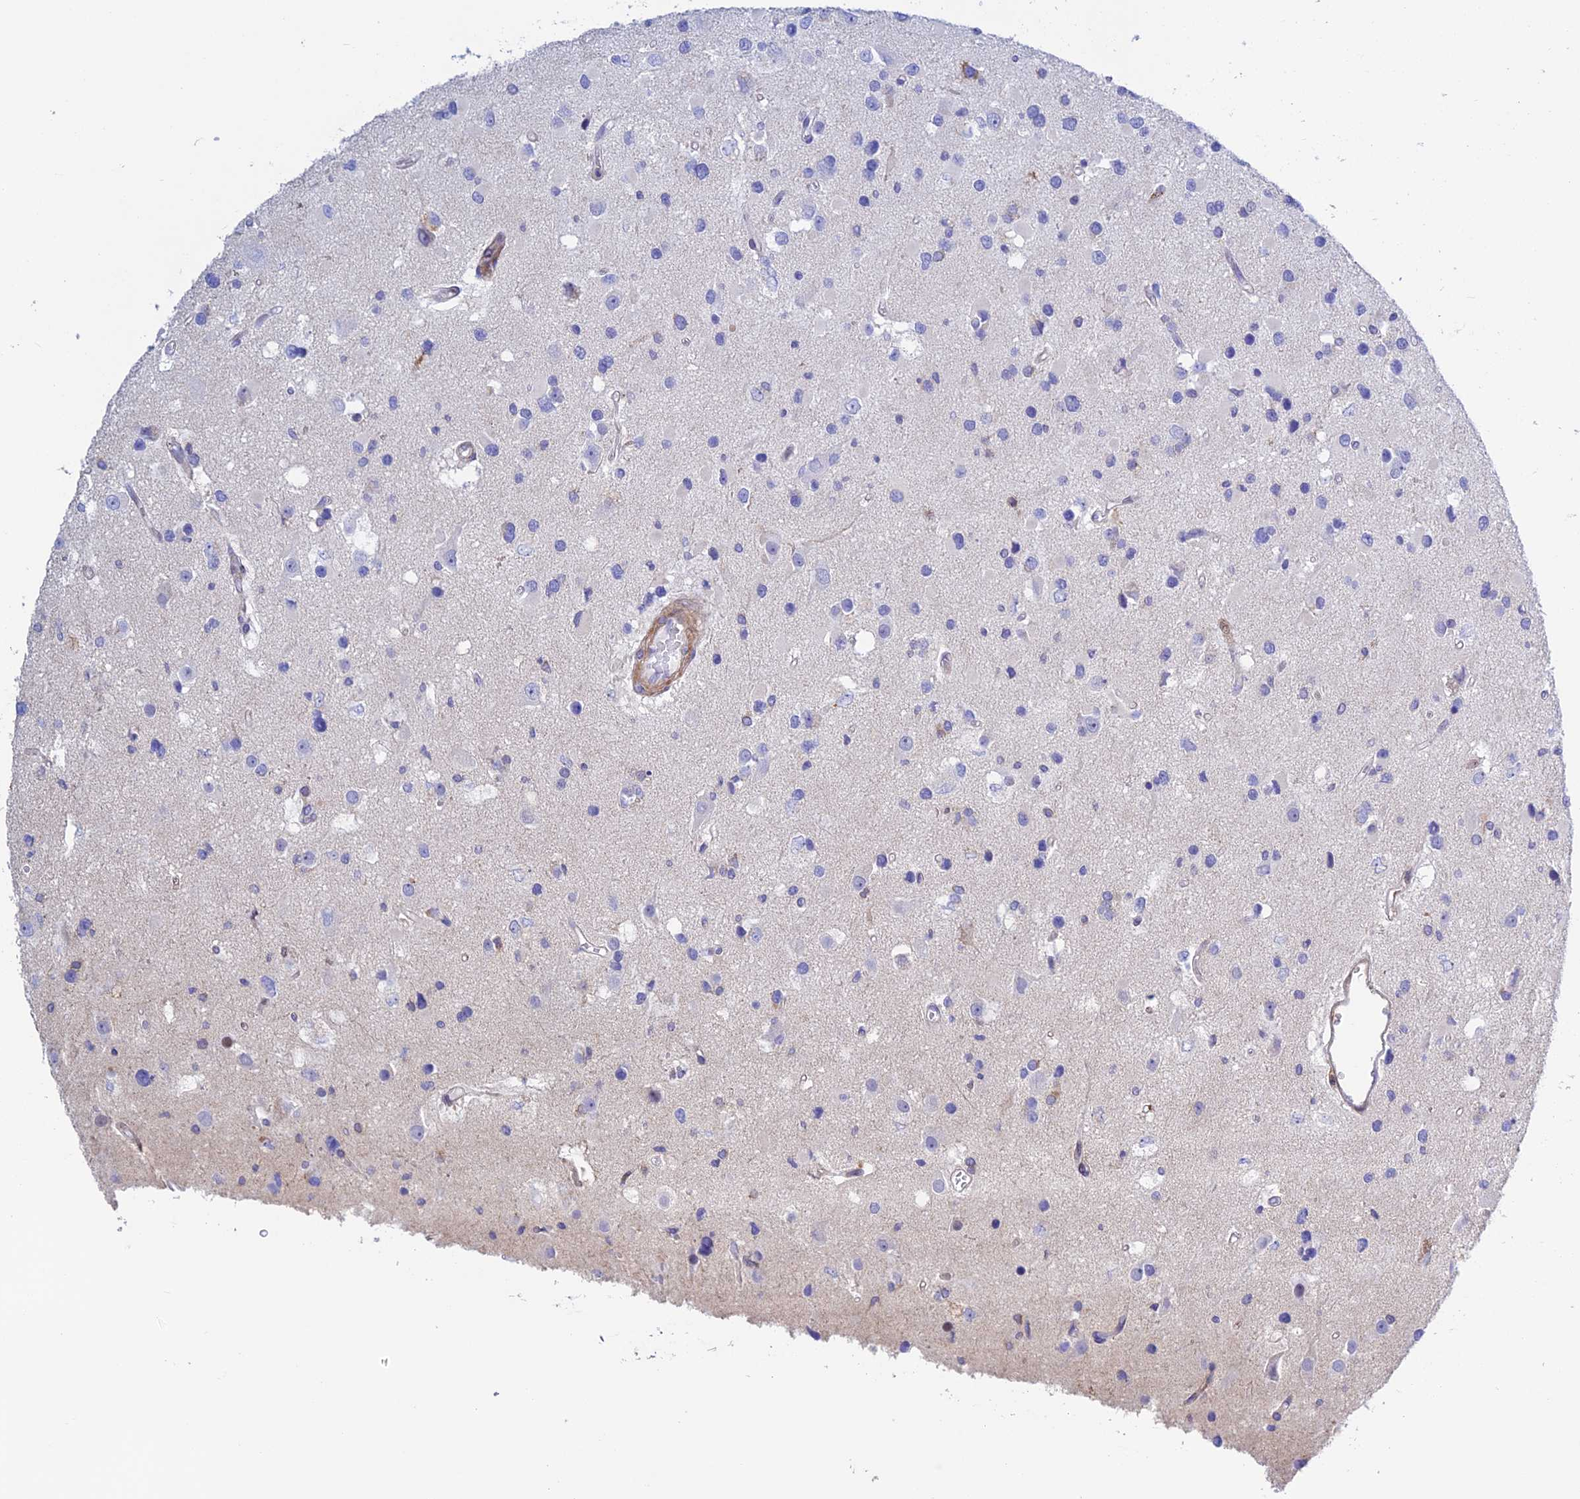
{"staining": {"intensity": "negative", "quantity": "none", "location": "none"}, "tissue": "glioma", "cell_type": "Tumor cells", "image_type": "cancer", "snomed": [{"axis": "morphology", "description": "Glioma, malignant, High grade"}, {"axis": "topography", "description": "Brain"}], "caption": "Malignant glioma (high-grade) was stained to show a protein in brown. There is no significant positivity in tumor cells.", "gene": "PRIM1", "patient": {"sex": "male", "age": 53}}